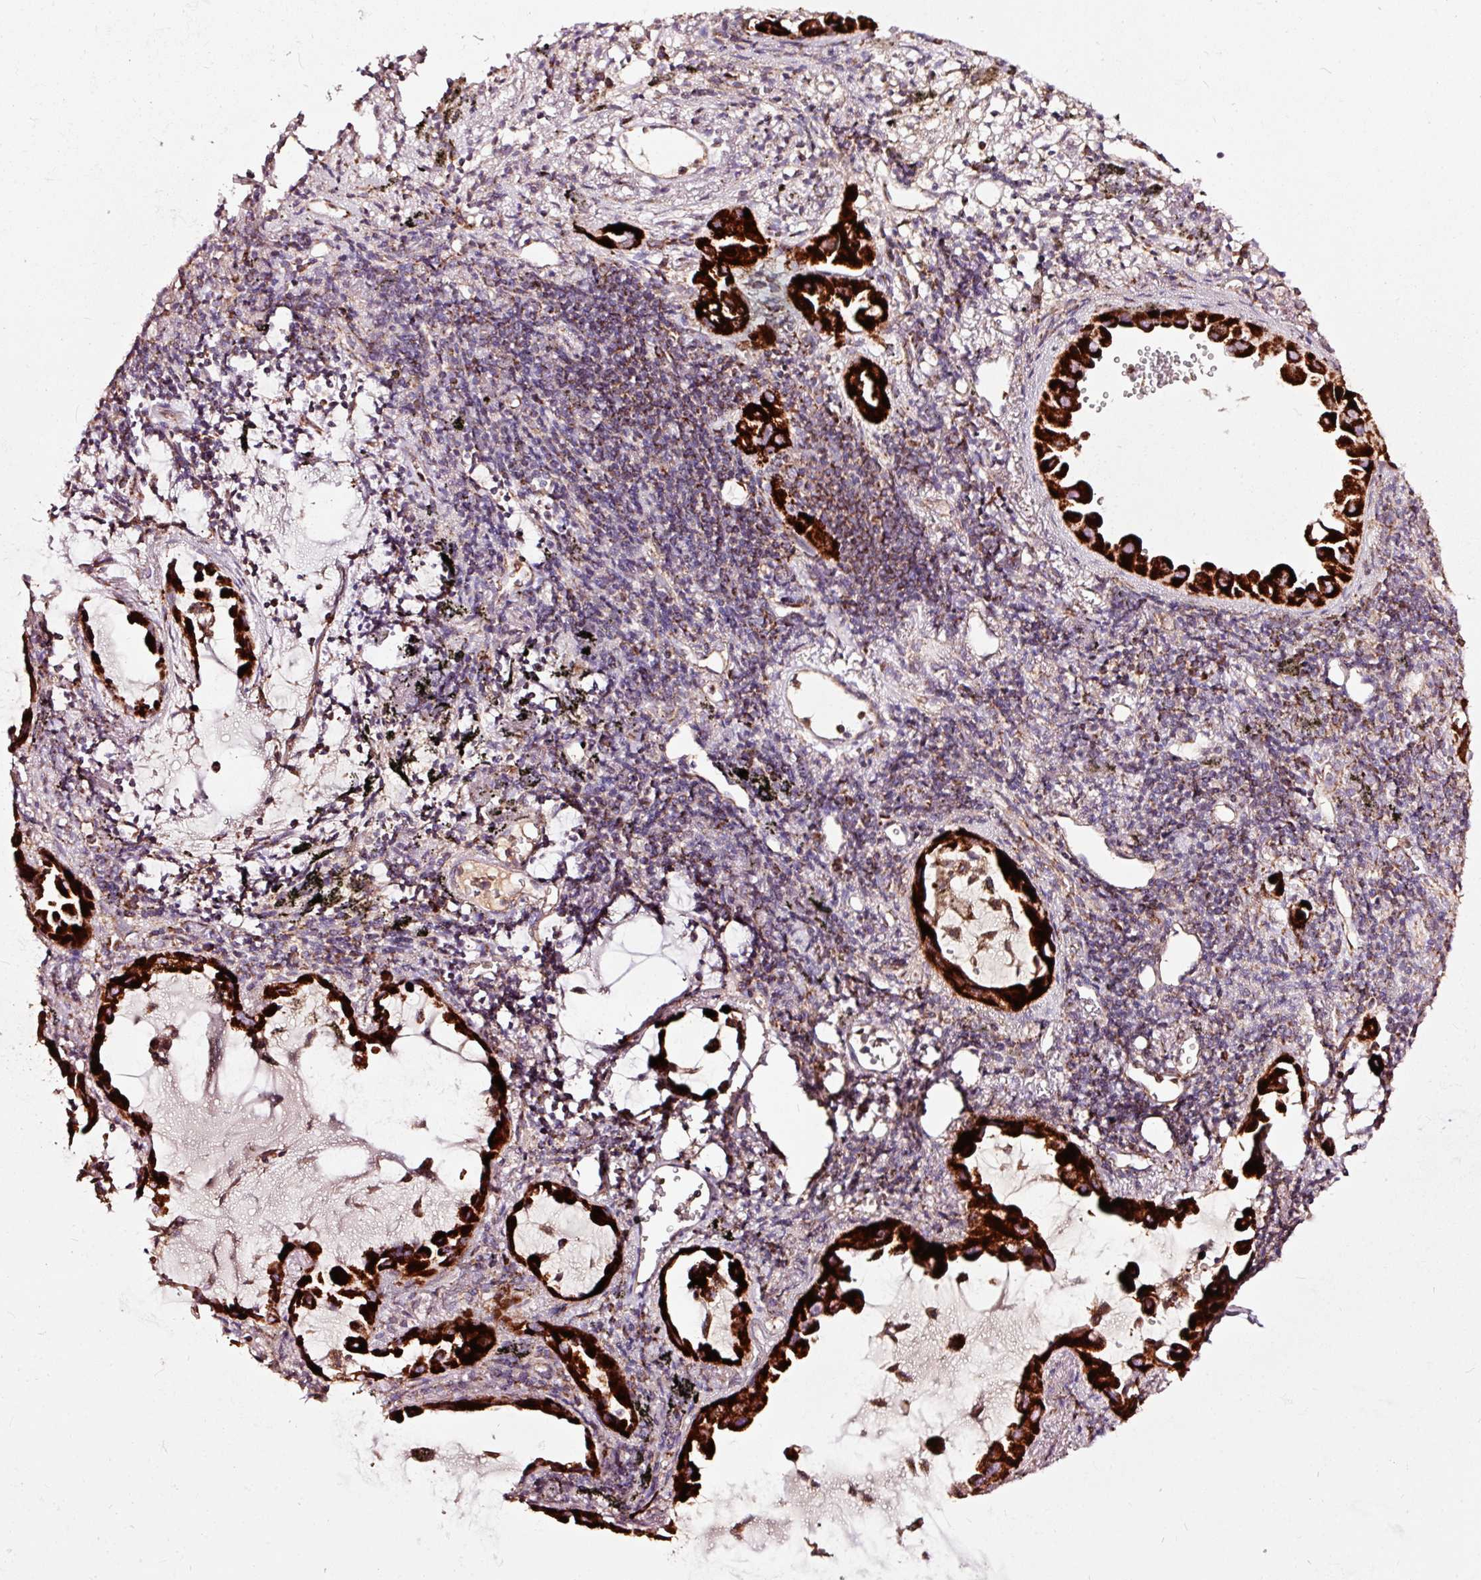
{"staining": {"intensity": "strong", "quantity": ">75%", "location": "cytoplasmic/membranous"}, "tissue": "lung cancer", "cell_type": "Tumor cells", "image_type": "cancer", "snomed": [{"axis": "morphology", "description": "Adenocarcinoma, NOS"}, {"axis": "topography", "description": "Lung"}], "caption": "An IHC image of tumor tissue is shown. Protein staining in brown shows strong cytoplasmic/membranous positivity in lung adenocarcinoma within tumor cells.", "gene": "TPM1", "patient": {"sex": "male", "age": 68}}